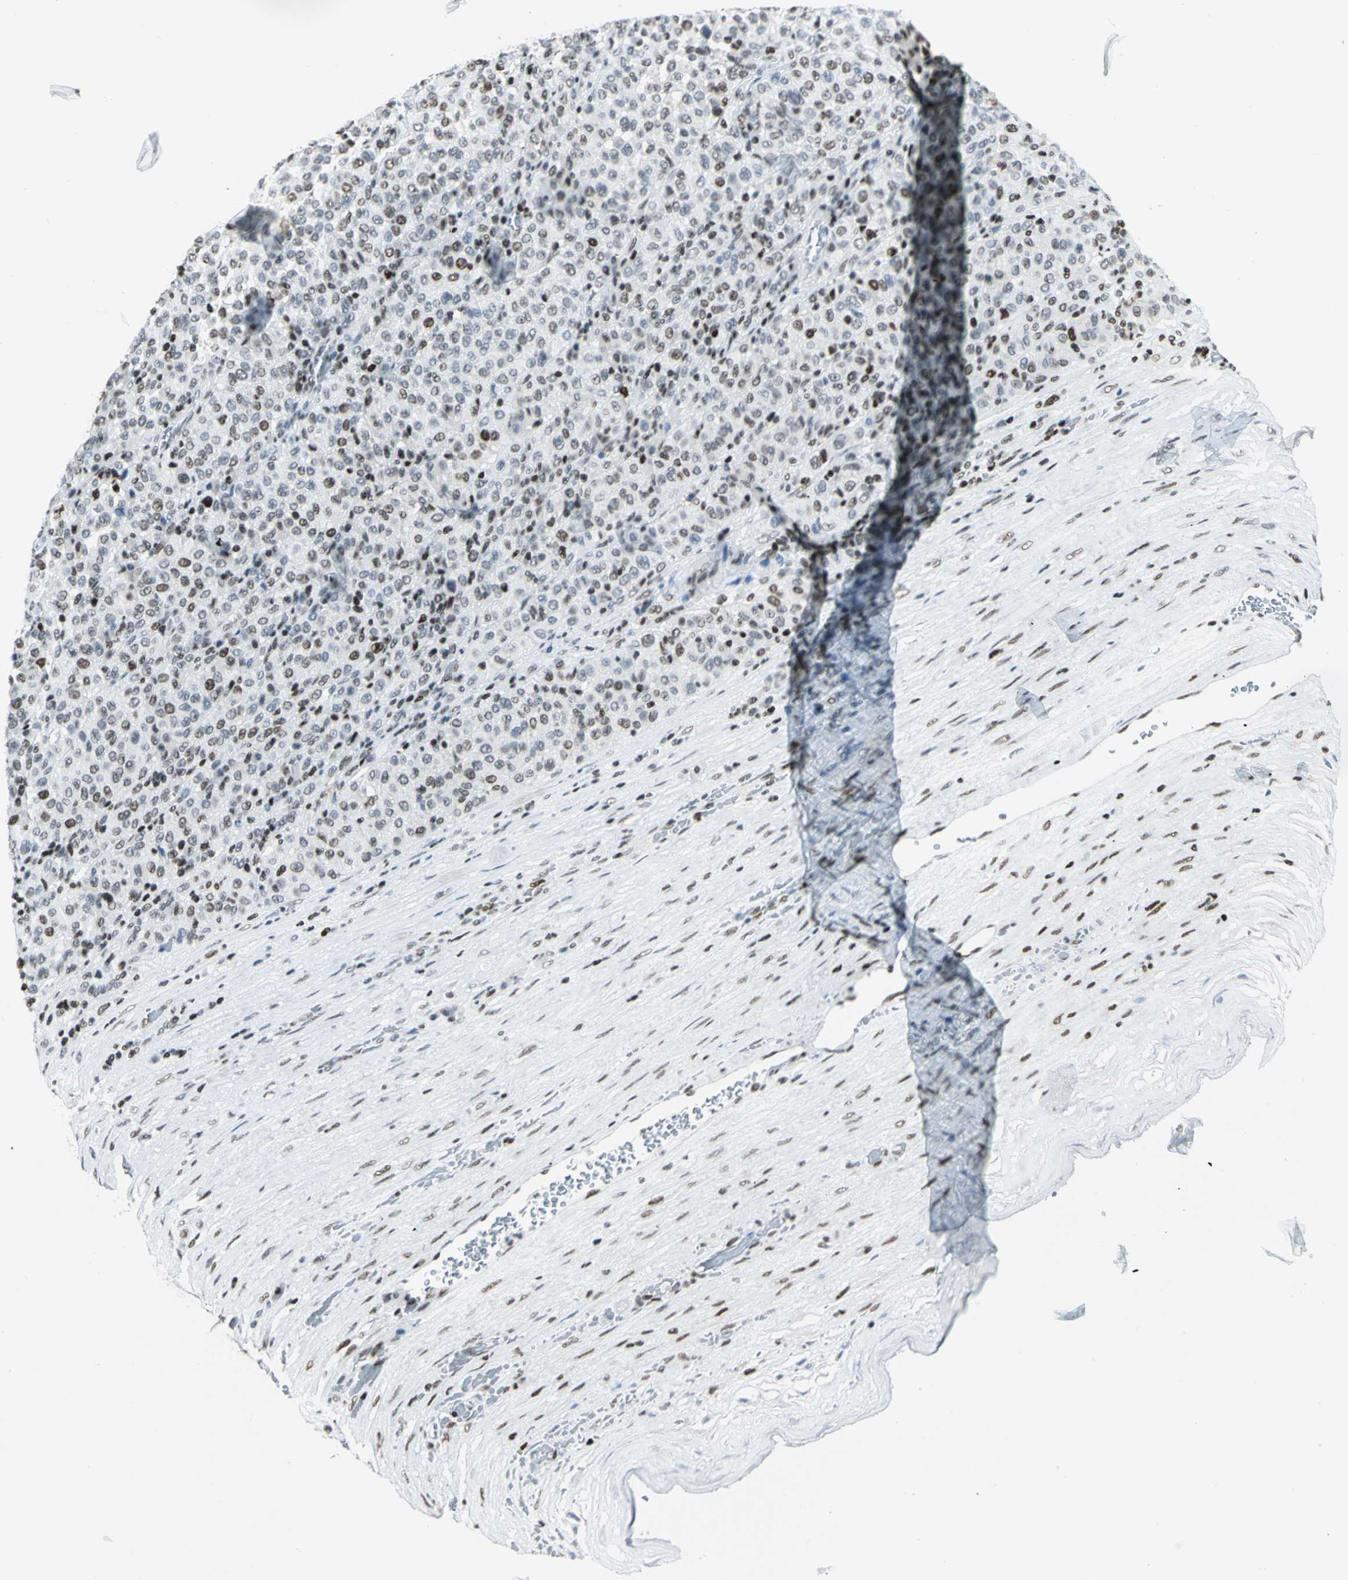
{"staining": {"intensity": "strong", "quantity": "25%-75%", "location": "nuclear"}, "tissue": "melanoma", "cell_type": "Tumor cells", "image_type": "cancer", "snomed": [{"axis": "morphology", "description": "Malignant melanoma, Metastatic site"}, {"axis": "topography", "description": "Pancreas"}], "caption": "High-power microscopy captured an immunohistochemistry micrograph of malignant melanoma (metastatic site), revealing strong nuclear staining in approximately 25%-75% of tumor cells.", "gene": "HNRNPD", "patient": {"sex": "female", "age": 30}}